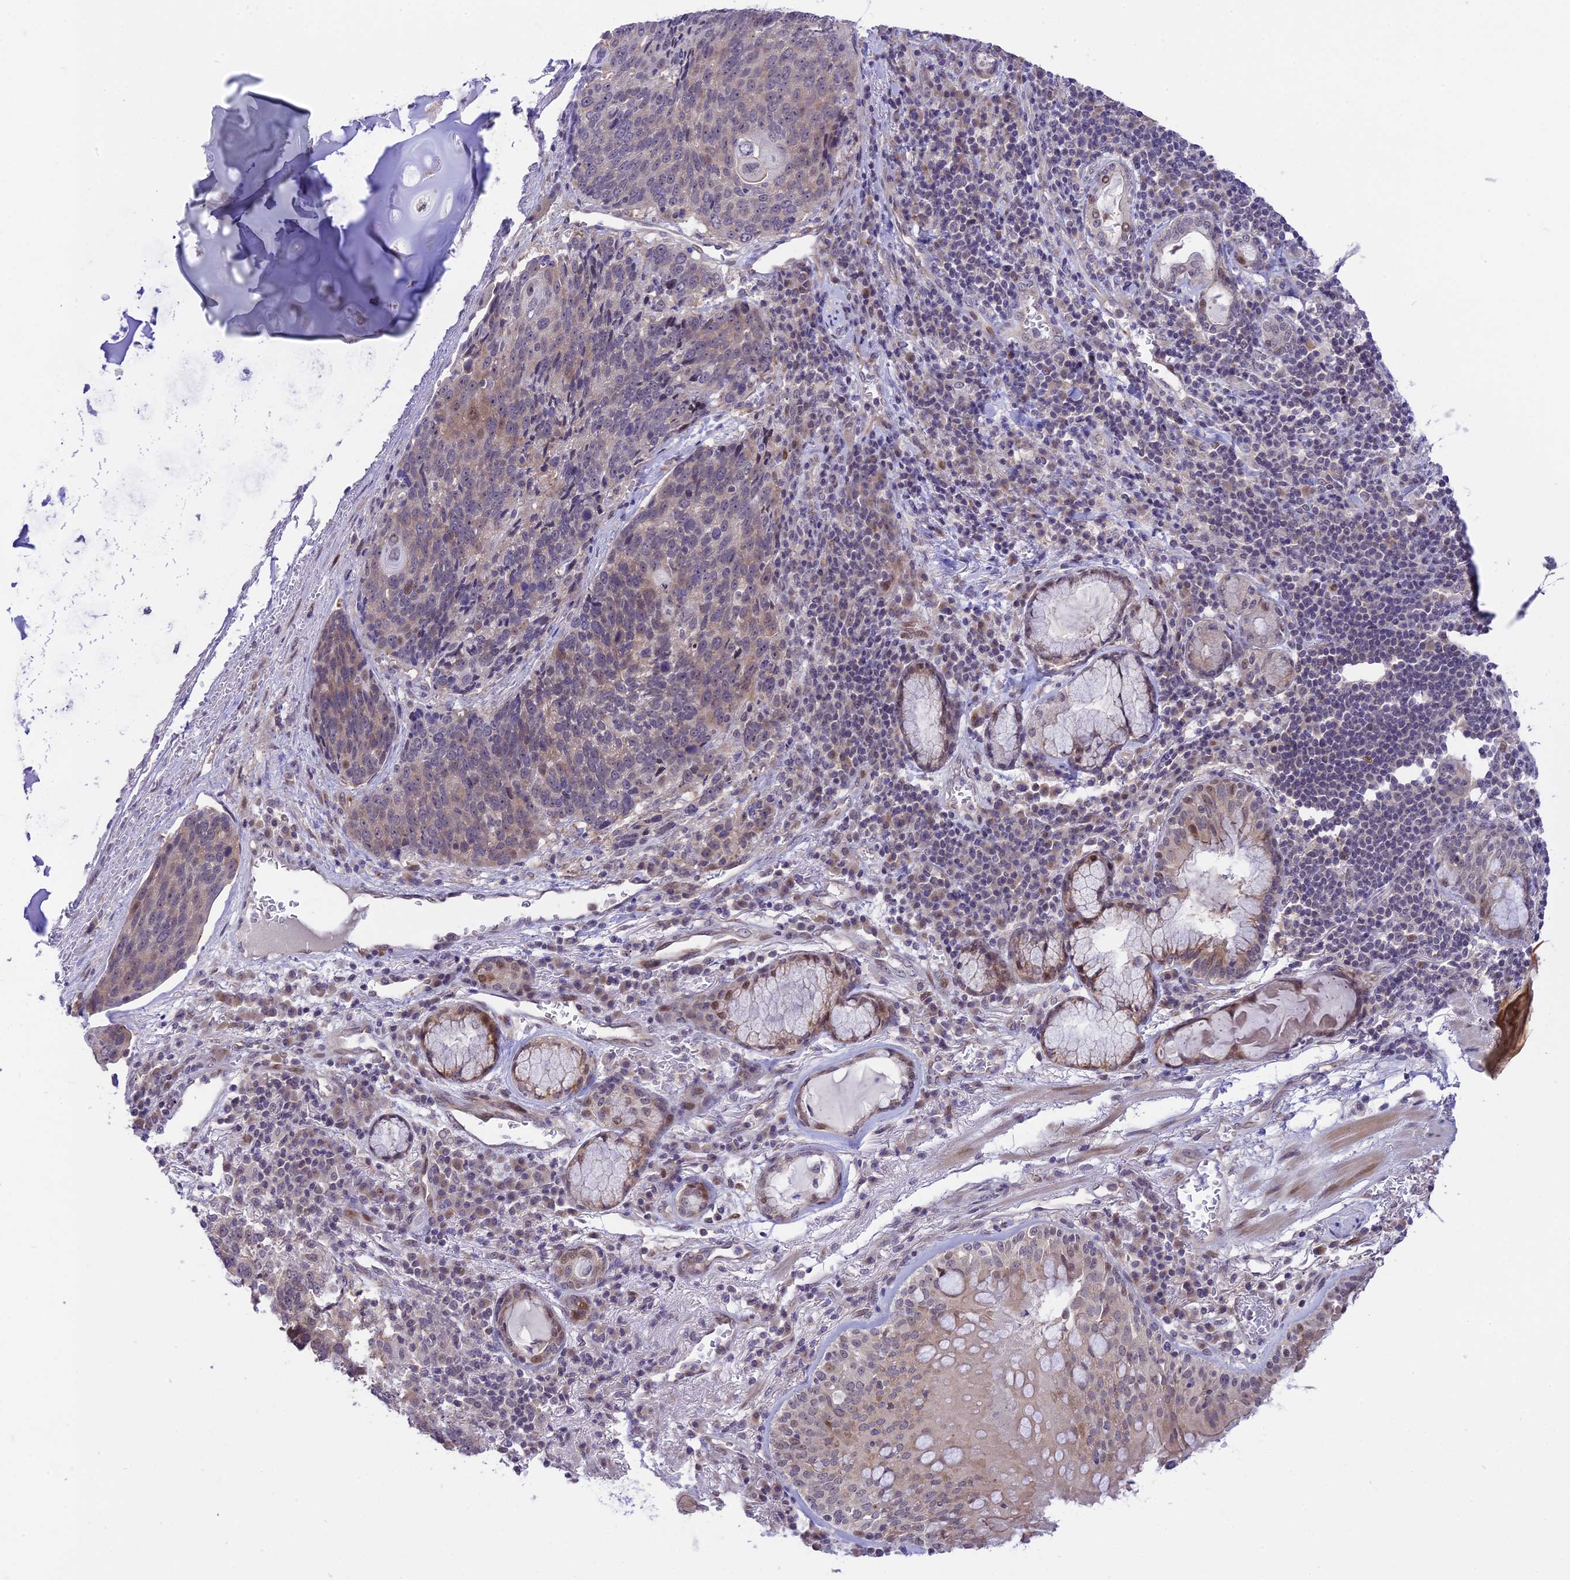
{"staining": {"intensity": "weak", "quantity": "<25%", "location": "cytoplasmic/membranous"}, "tissue": "lung cancer", "cell_type": "Tumor cells", "image_type": "cancer", "snomed": [{"axis": "morphology", "description": "Squamous cell carcinoma, NOS"}, {"axis": "topography", "description": "Lung"}], "caption": "An image of lung squamous cell carcinoma stained for a protein demonstrates no brown staining in tumor cells. (DAB immunohistochemistry (IHC) visualized using brightfield microscopy, high magnification).", "gene": "ZNF837", "patient": {"sex": "male", "age": 66}}